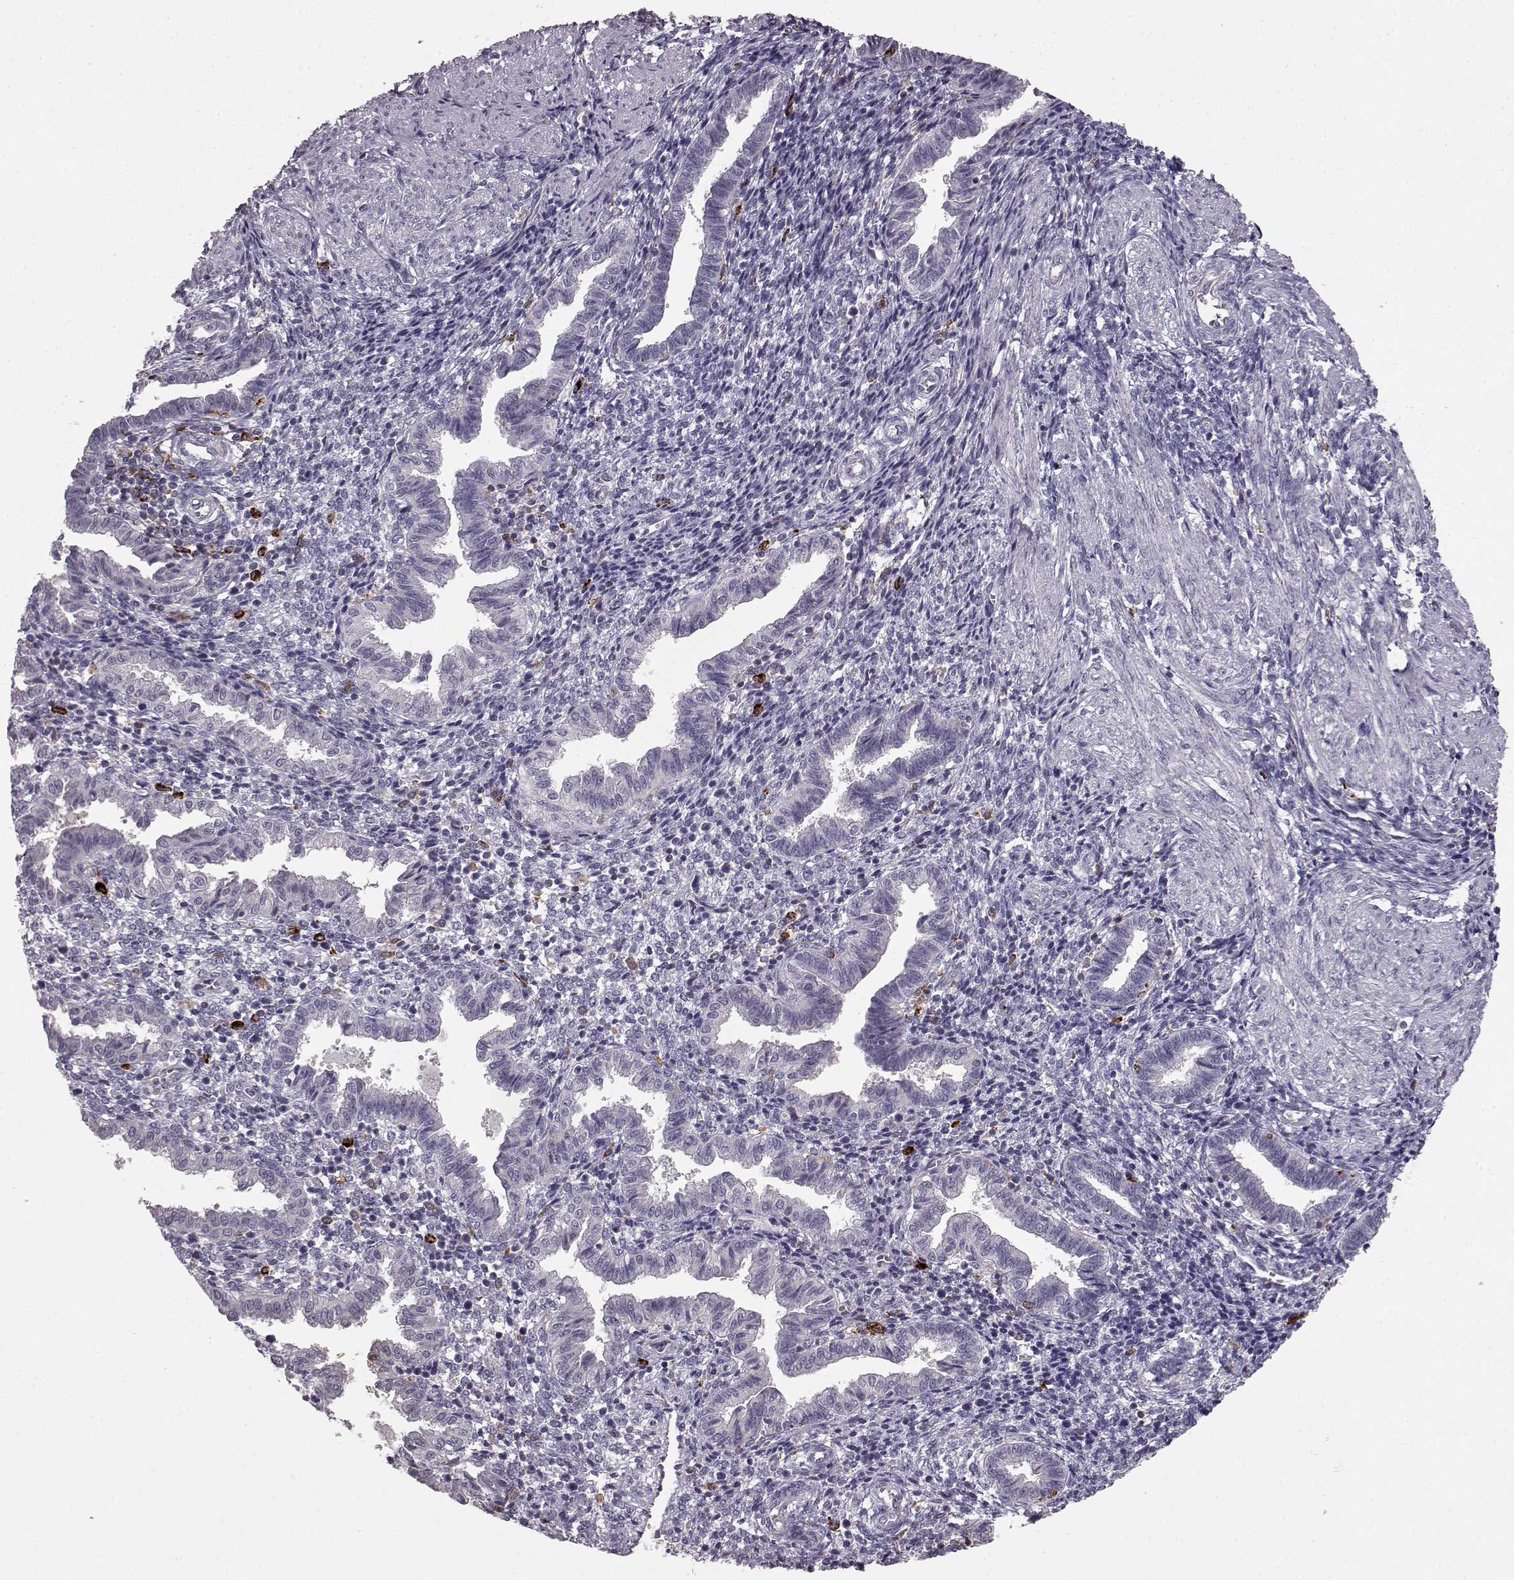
{"staining": {"intensity": "negative", "quantity": "none", "location": "none"}, "tissue": "endometrium", "cell_type": "Cells in endometrial stroma", "image_type": "normal", "snomed": [{"axis": "morphology", "description": "Normal tissue, NOS"}, {"axis": "topography", "description": "Endometrium"}], "caption": "DAB (3,3'-diaminobenzidine) immunohistochemical staining of benign human endometrium displays no significant positivity in cells in endometrial stroma. The staining was performed using DAB to visualize the protein expression in brown, while the nuclei were stained in blue with hematoxylin (Magnification: 20x).", "gene": "CCNF", "patient": {"sex": "female", "age": 37}}